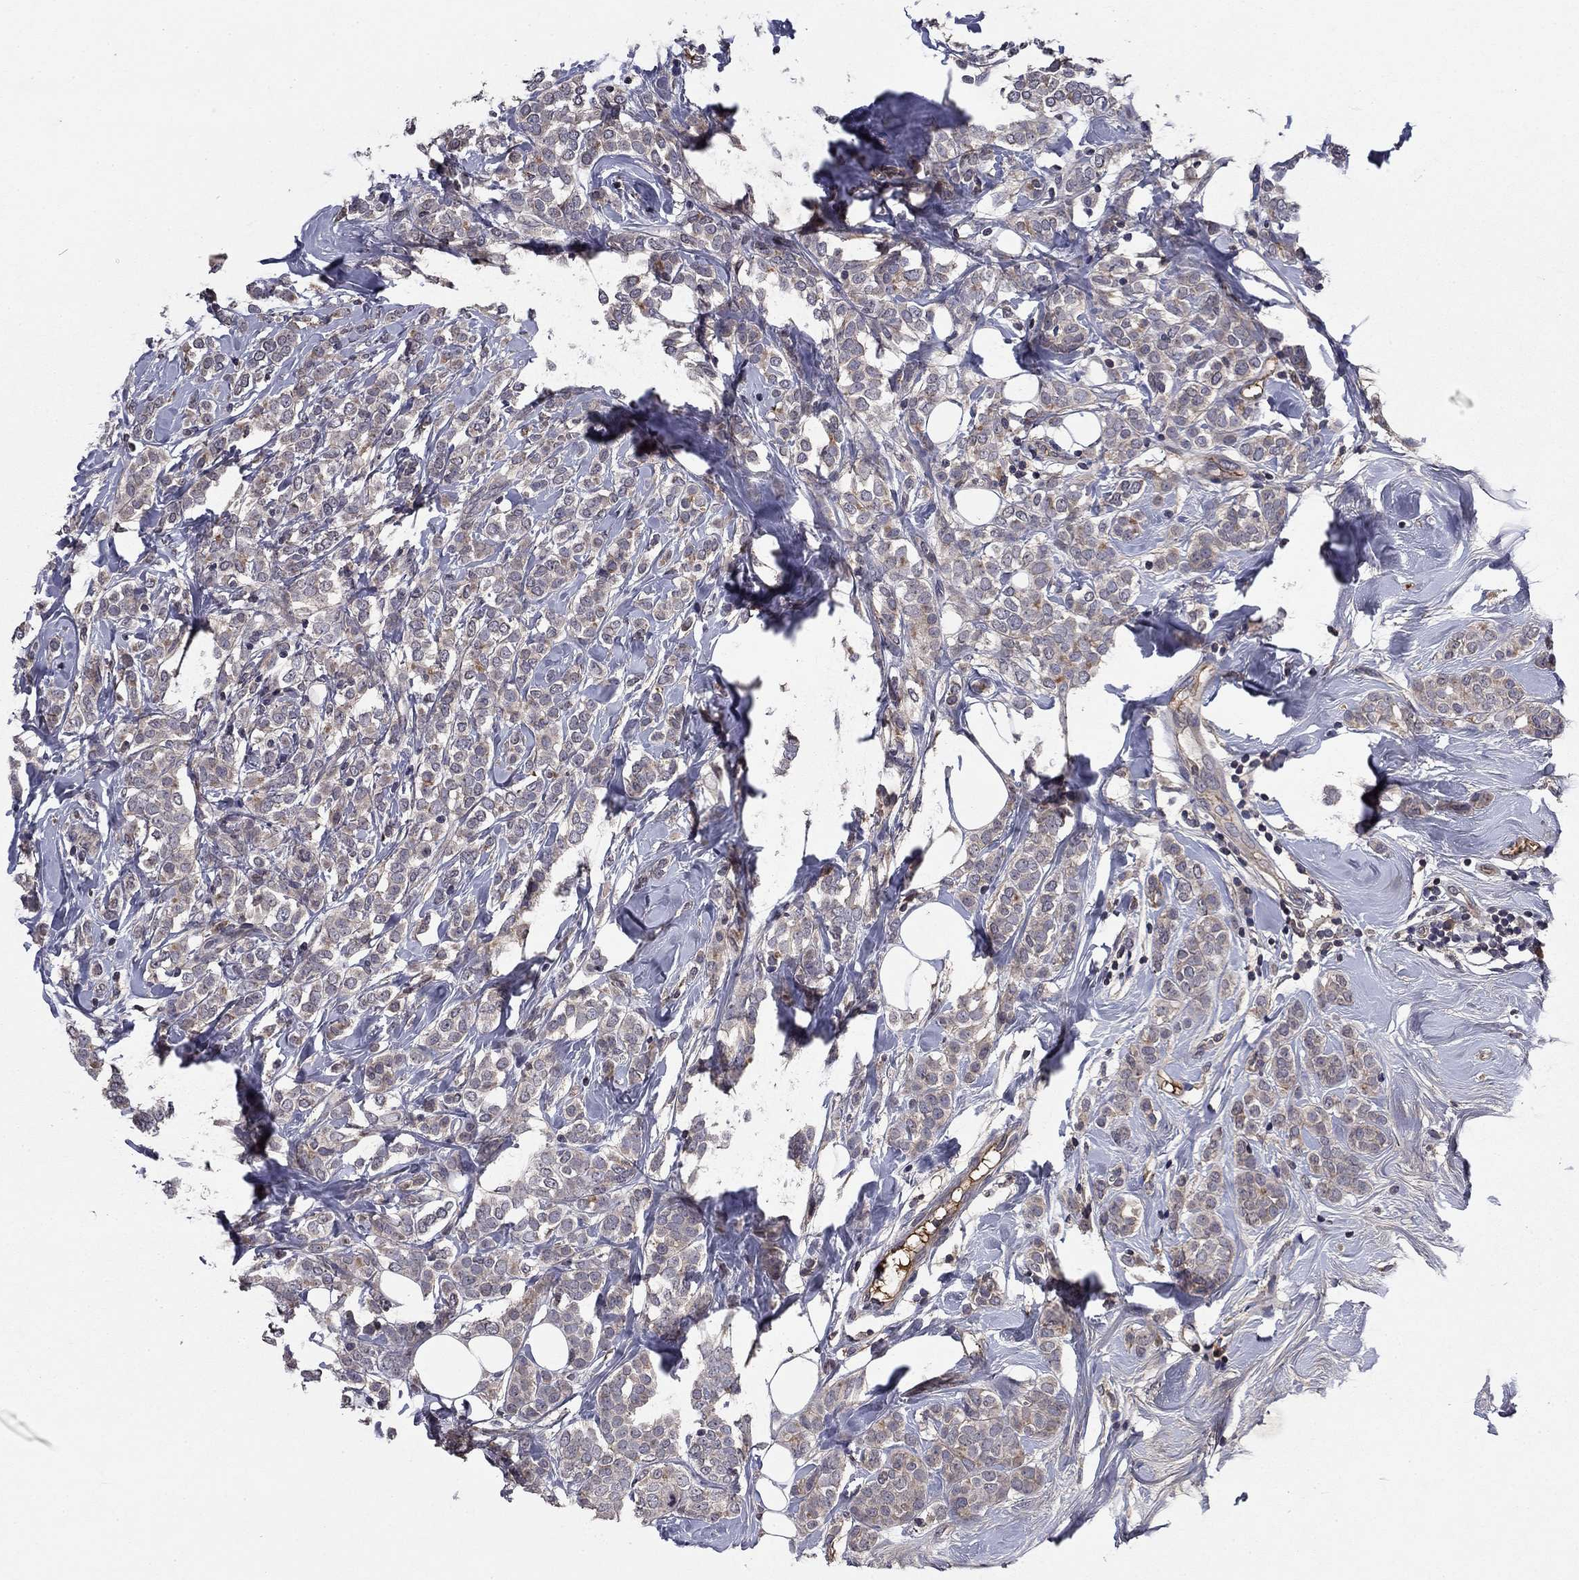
{"staining": {"intensity": "weak", "quantity": "25%-75%", "location": "cytoplasmic/membranous"}, "tissue": "breast cancer", "cell_type": "Tumor cells", "image_type": "cancer", "snomed": [{"axis": "morphology", "description": "Lobular carcinoma"}, {"axis": "topography", "description": "Breast"}], "caption": "This is an image of immunohistochemistry (IHC) staining of breast lobular carcinoma, which shows weak staining in the cytoplasmic/membranous of tumor cells.", "gene": "PROS1", "patient": {"sex": "female", "age": 49}}